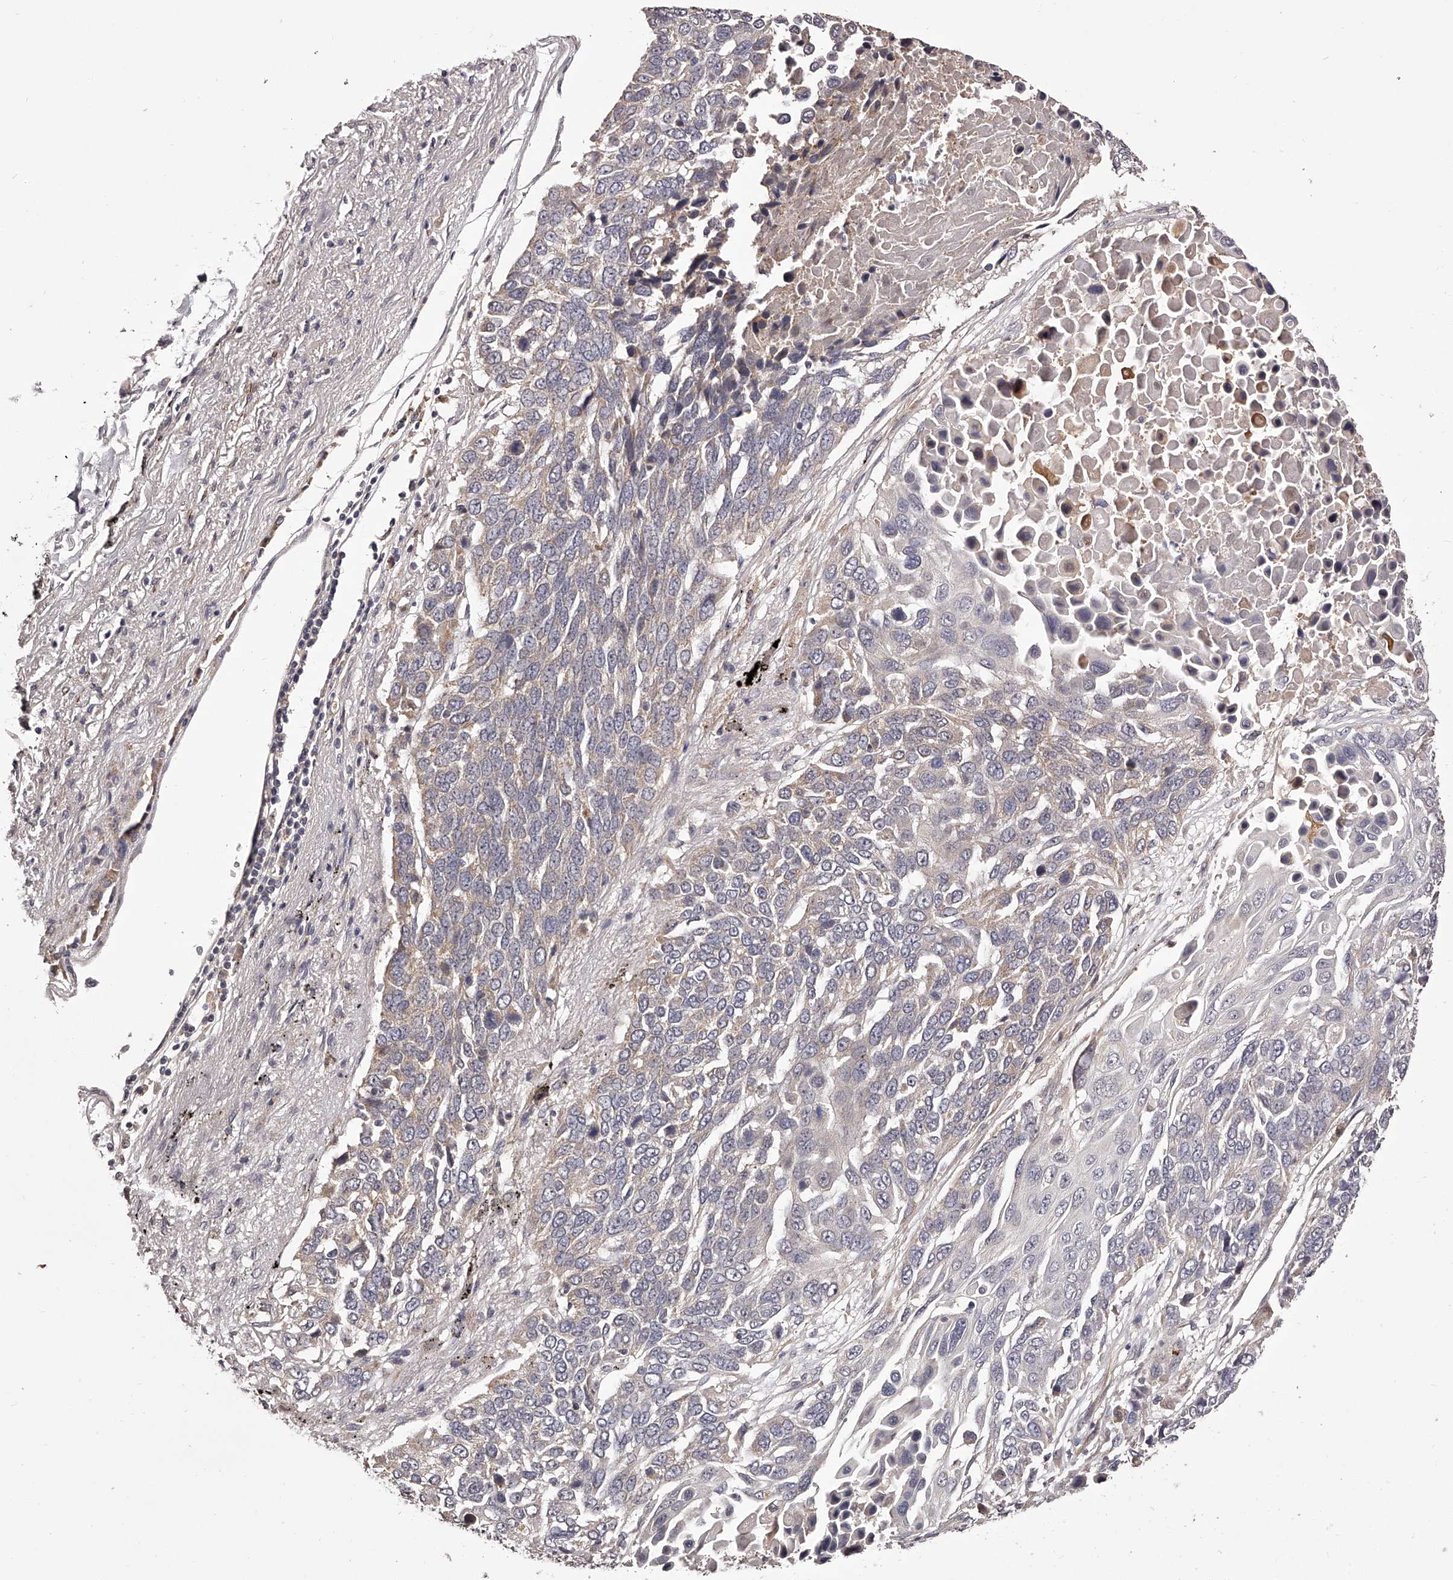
{"staining": {"intensity": "weak", "quantity": ">75%", "location": "cytoplasmic/membranous"}, "tissue": "lung cancer", "cell_type": "Tumor cells", "image_type": "cancer", "snomed": [{"axis": "morphology", "description": "Squamous cell carcinoma, NOS"}, {"axis": "topography", "description": "Lung"}], "caption": "Human lung cancer stained with a brown dye exhibits weak cytoplasmic/membranous positive staining in about >75% of tumor cells.", "gene": "ODF2L", "patient": {"sex": "male", "age": 66}}